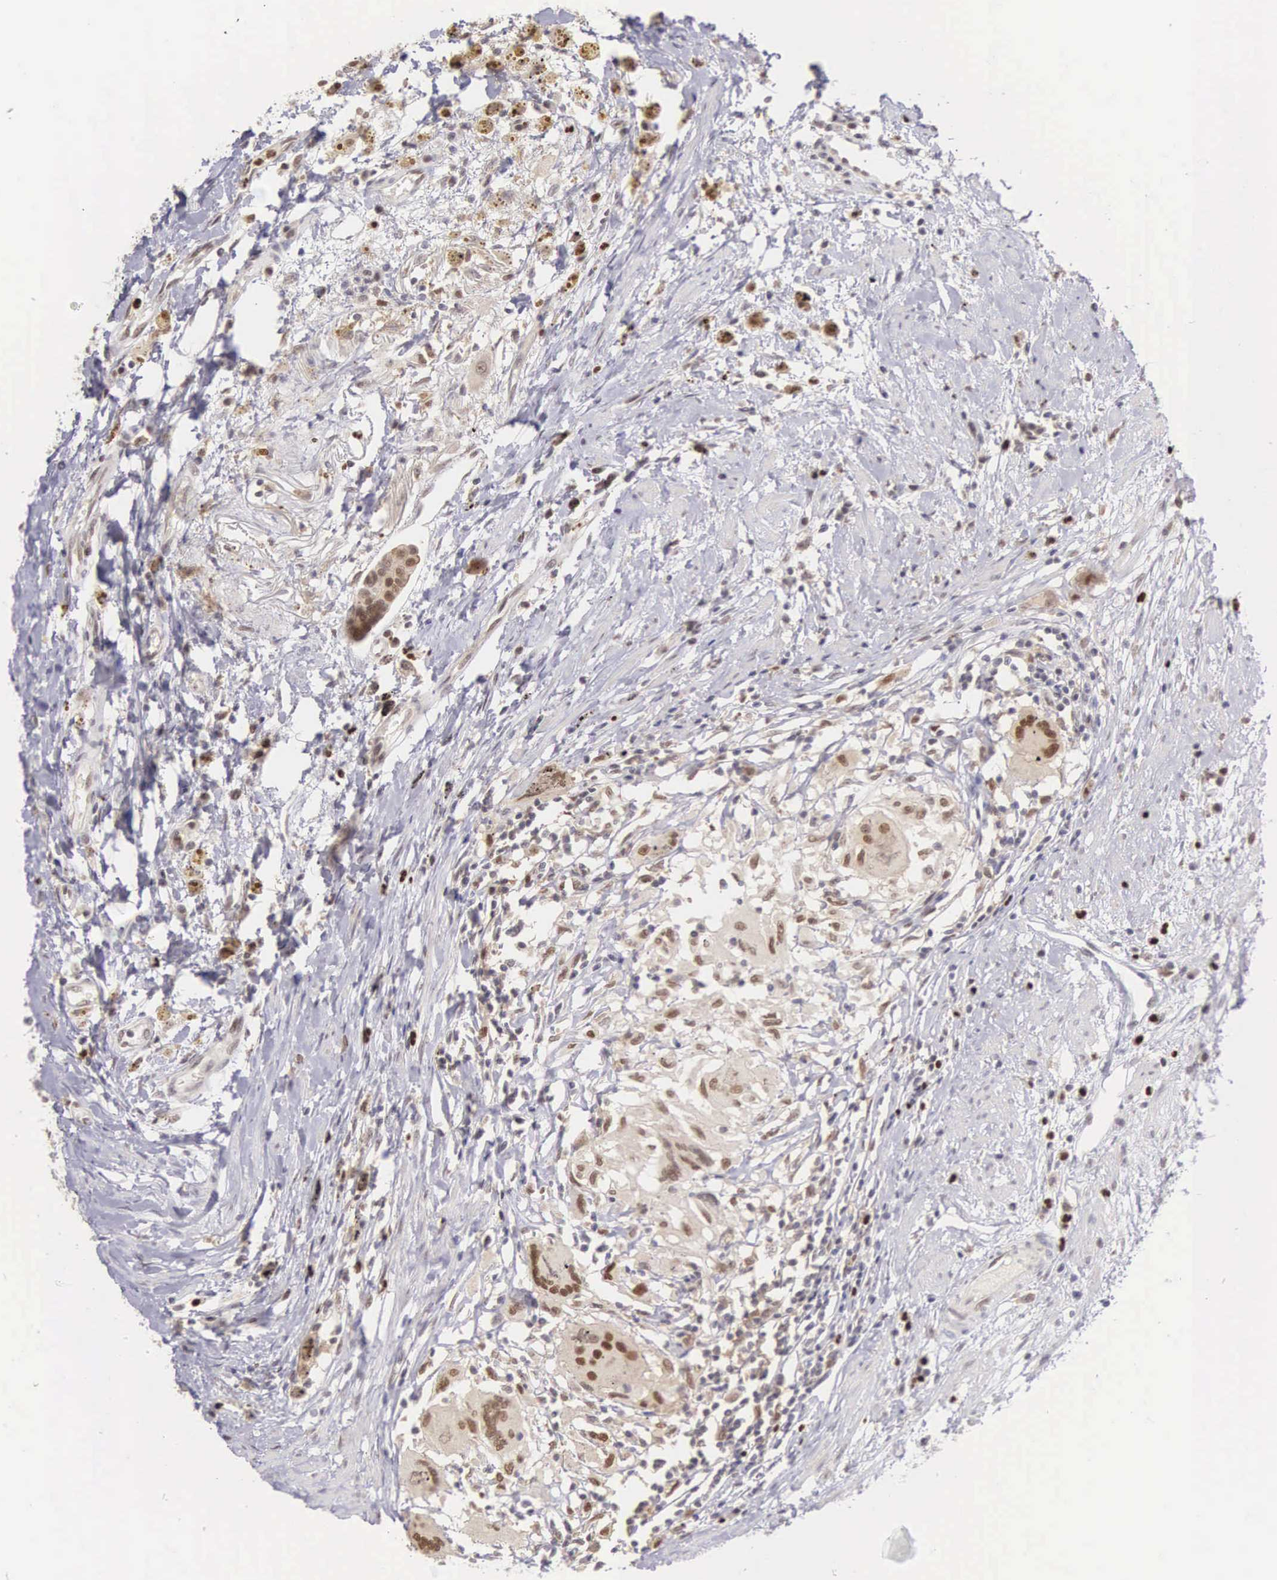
{"staining": {"intensity": "moderate", "quantity": "25%-75%", "location": "nuclear"}, "tissue": "urothelial cancer", "cell_type": "Tumor cells", "image_type": "cancer", "snomed": [{"axis": "morphology", "description": "Urothelial carcinoma, High grade"}, {"axis": "topography", "description": "Urinary bladder"}], "caption": "An IHC micrograph of tumor tissue is shown. Protein staining in brown shows moderate nuclear positivity in high-grade urothelial carcinoma within tumor cells. Ihc stains the protein in brown and the nuclei are stained blue.", "gene": "GRK3", "patient": {"sex": "male", "age": 78}}